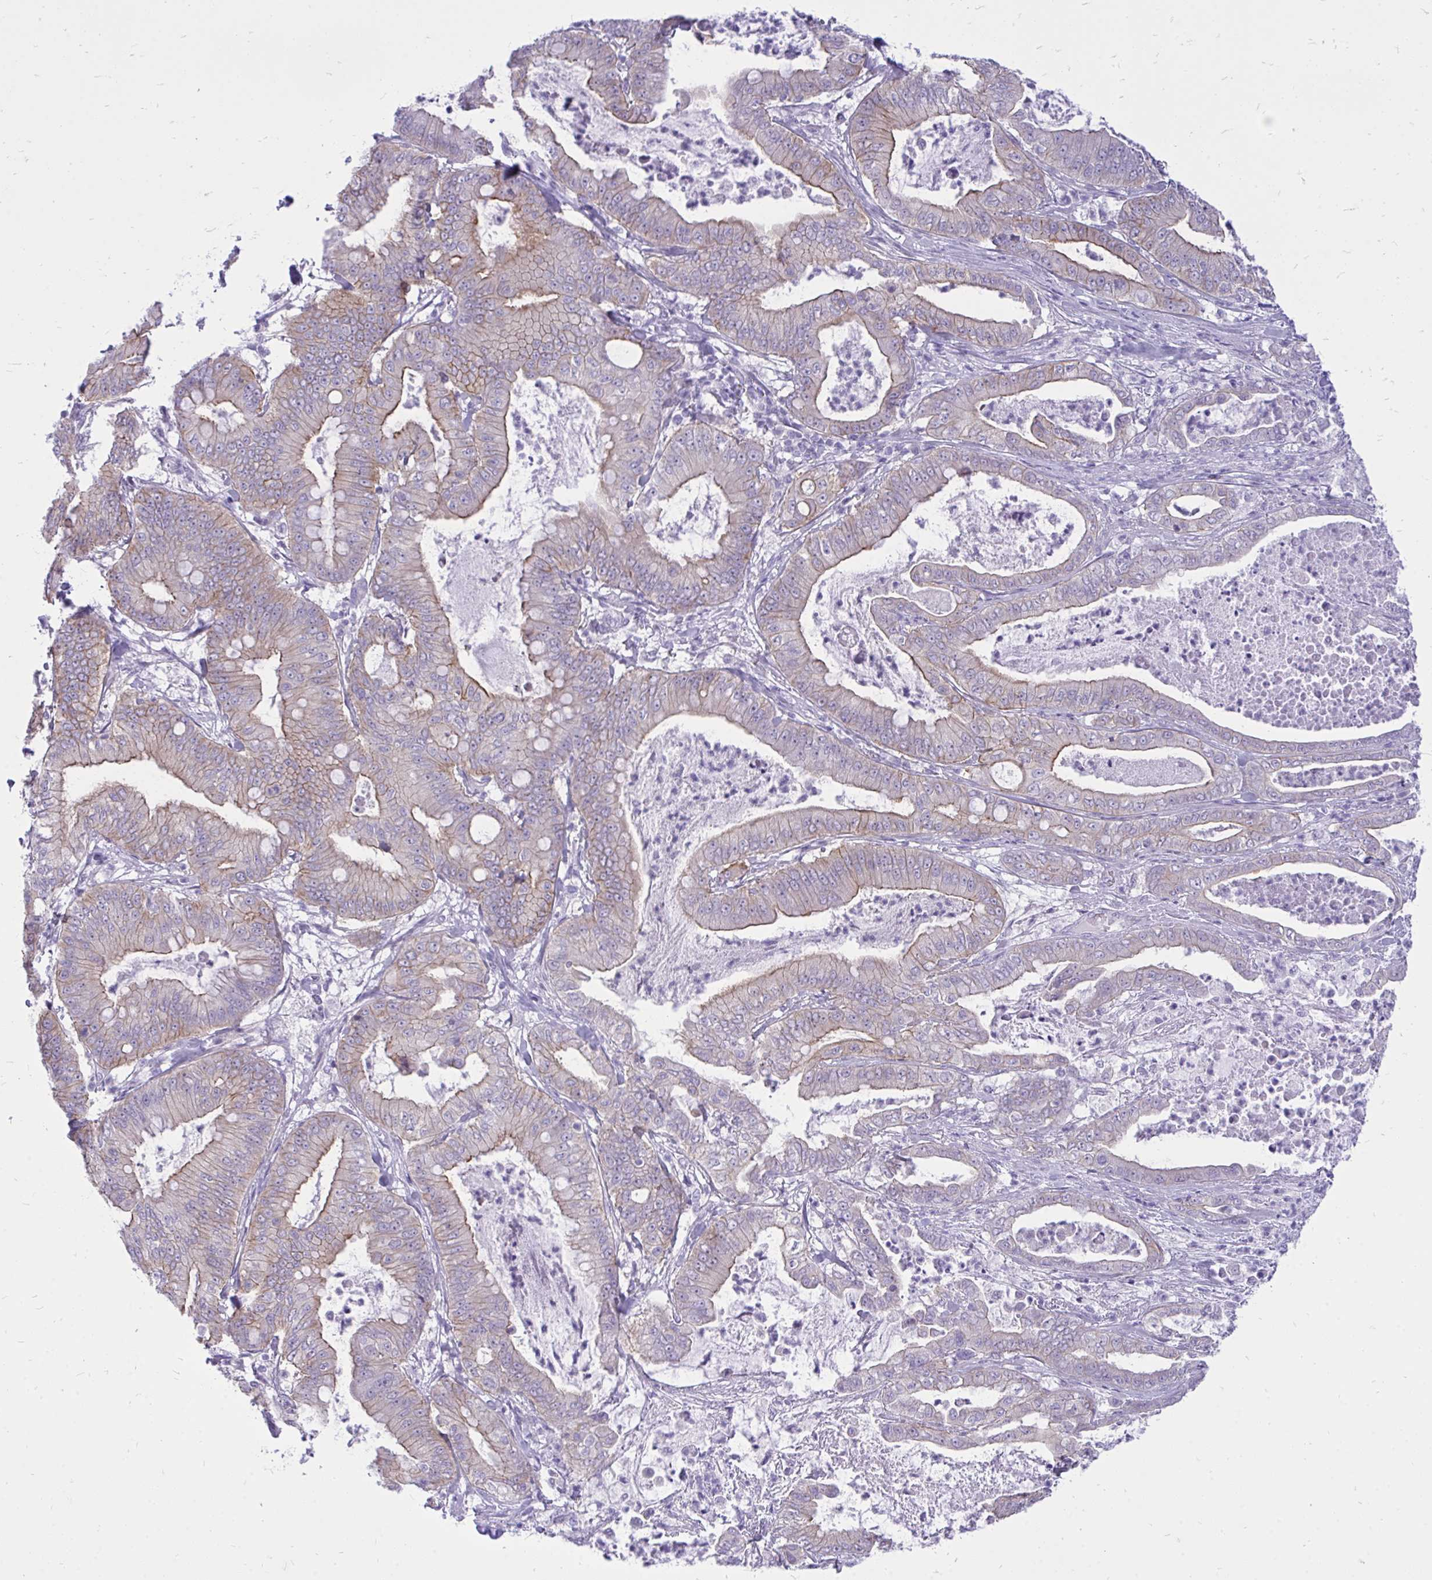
{"staining": {"intensity": "moderate", "quantity": "25%-75%", "location": "cytoplasmic/membranous"}, "tissue": "pancreatic cancer", "cell_type": "Tumor cells", "image_type": "cancer", "snomed": [{"axis": "morphology", "description": "Adenocarcinoma, NOS"}, {"axis": "topography", "description": "Pancreas"}], "caption": "This is a histology image of IHC staining of pancreatic adenocarcinoma, which shows moderate staining in the cytoplasmic/membranous of tumor cells.", "gene": "SPTBN2", "patient": {"sex": "male", "age": 71}}